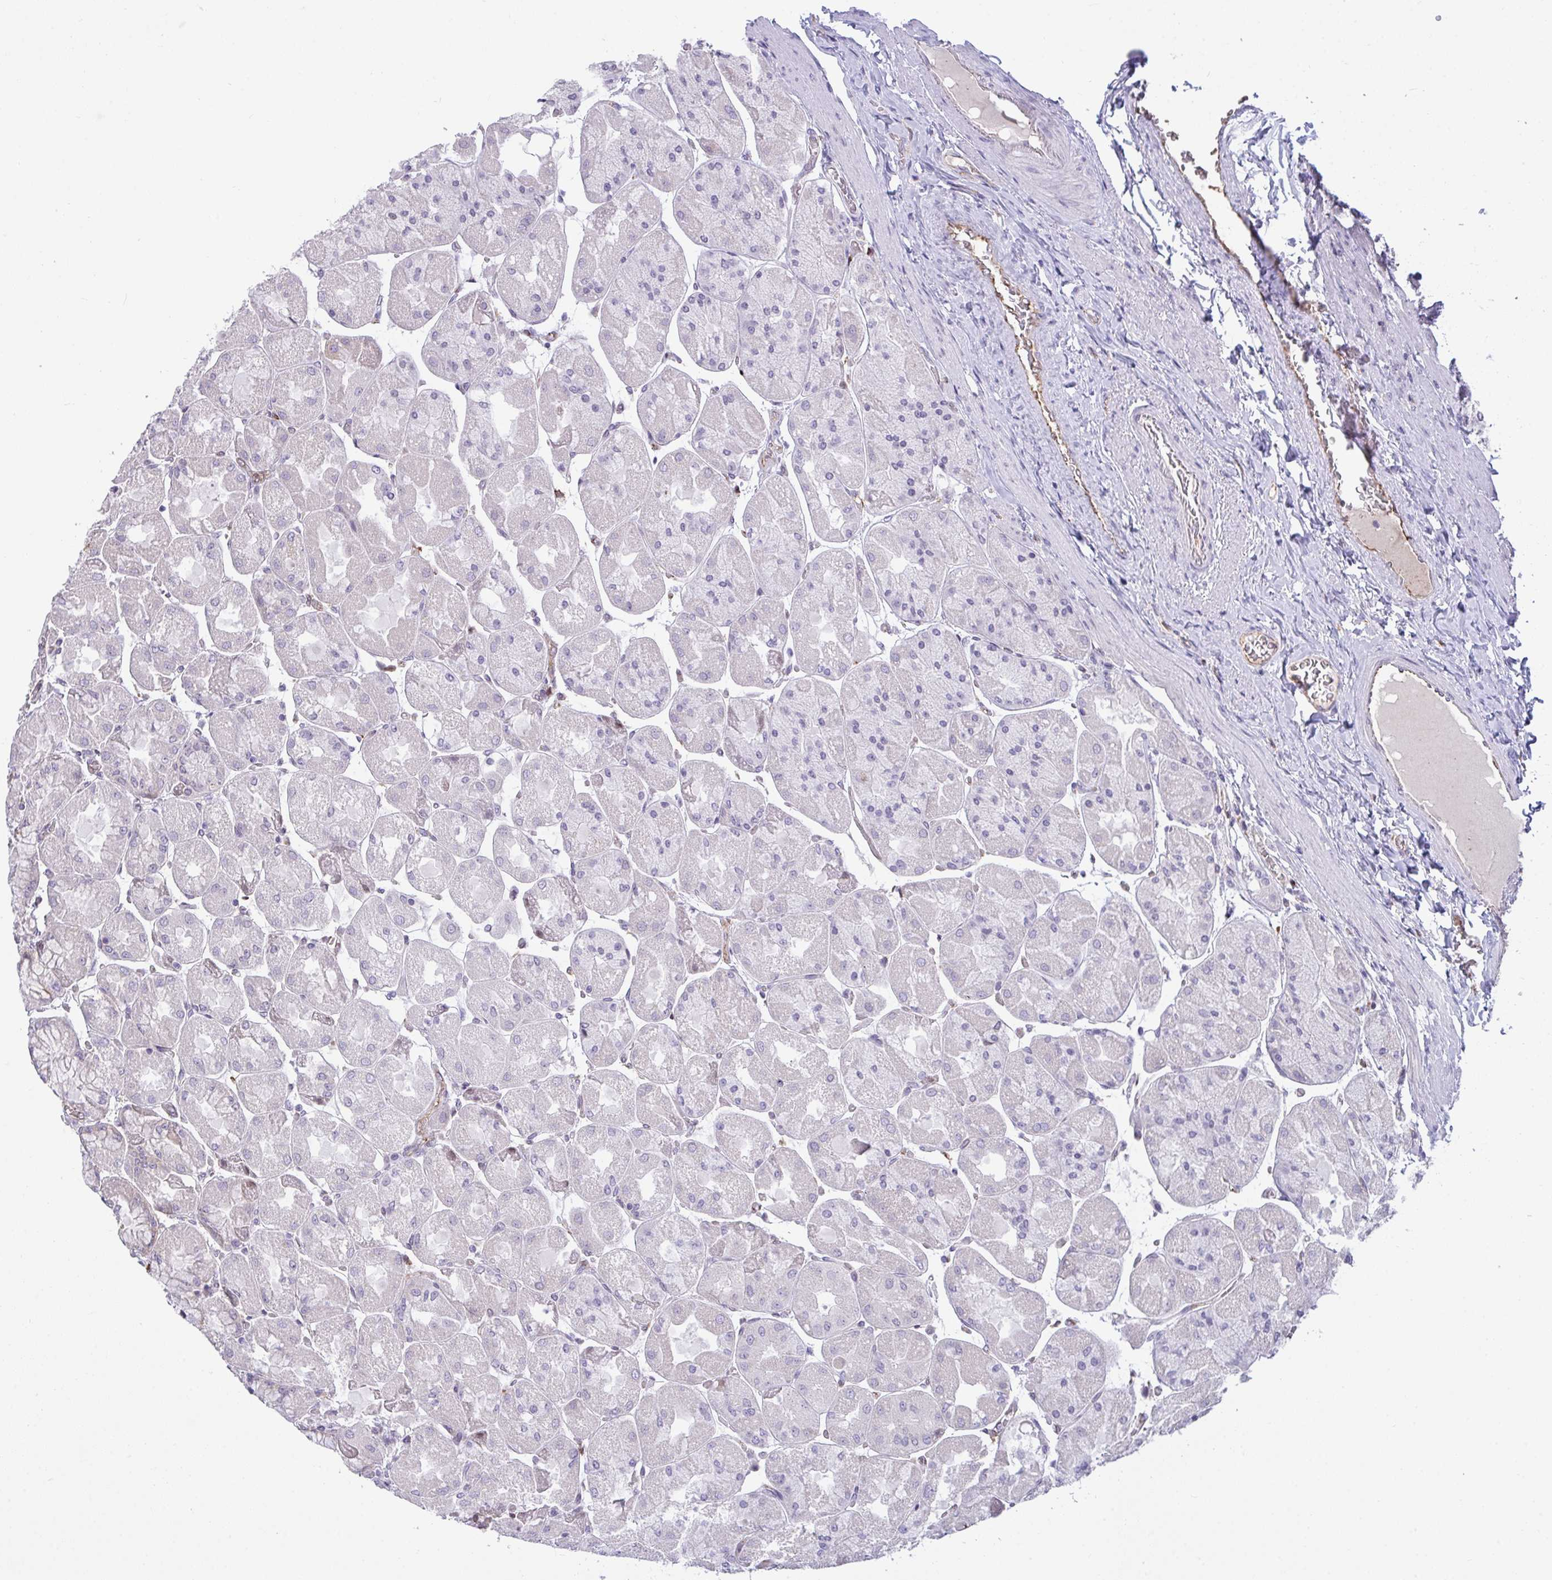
{"staining": {"intensity": "weak", "quantity": "<25%", "location": "cytoplasmic/membranous"}, "tissue": "stomach", "cell_type": "Glandular cells", "image_type": "normal", "snomed": [{"axis": "morphology", "description": "Normal tissue, NOS"}, {"axis": "topography", "description": "Stomach"}], "caption": "Photomicrograph shows no significant protein positivity in glandular cells of unremarkable stomach. The staining is performed using DAB (3,3'-diaminobenzidine) brown chromogen with nuclei counter-stained in using hematoxylin.", "gene": "SEMA6B", "patient": {"sex": "female", "age": 61}}